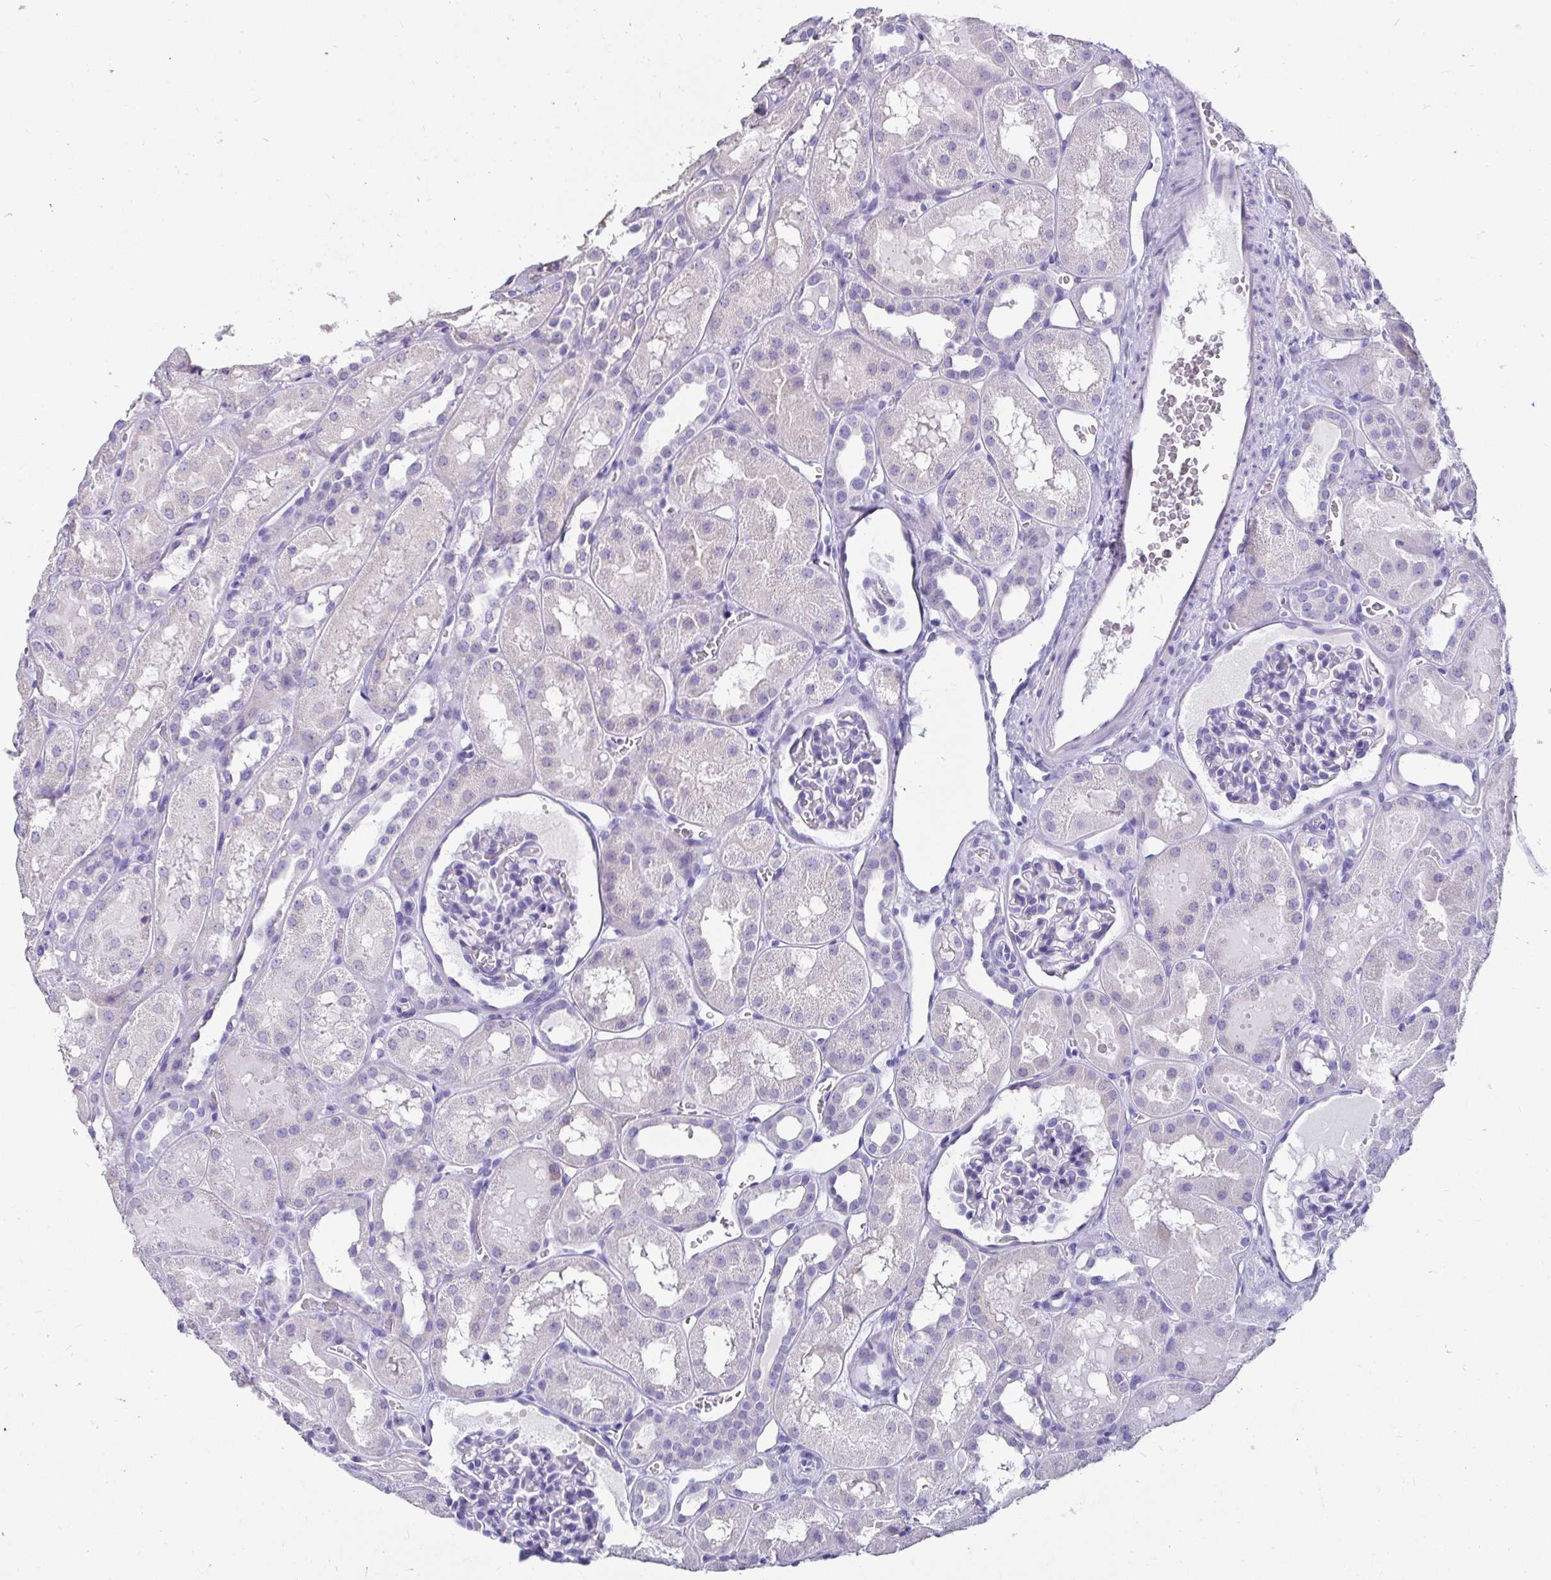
{"staining": {"intensity": "negative", "quantity": "none", "location": "none"}, "tissue": "kidney", "cell_type": "Cells in glomeruli", "image_type": "normal", "snomed": [{"axis": "morphology", "description": "Normal tissue, NOS"}, {"axis": "topography", "description": "Kidney"}, {"axis": "topography", "description": "Urinary bladder"}], "caption": "Immunohistochemistry (IHC) of normal kidney exhibits no staining in cells in glomeruli.", "gene": "ZPBP2", "patient": {"sex": "male", "age": 16}}